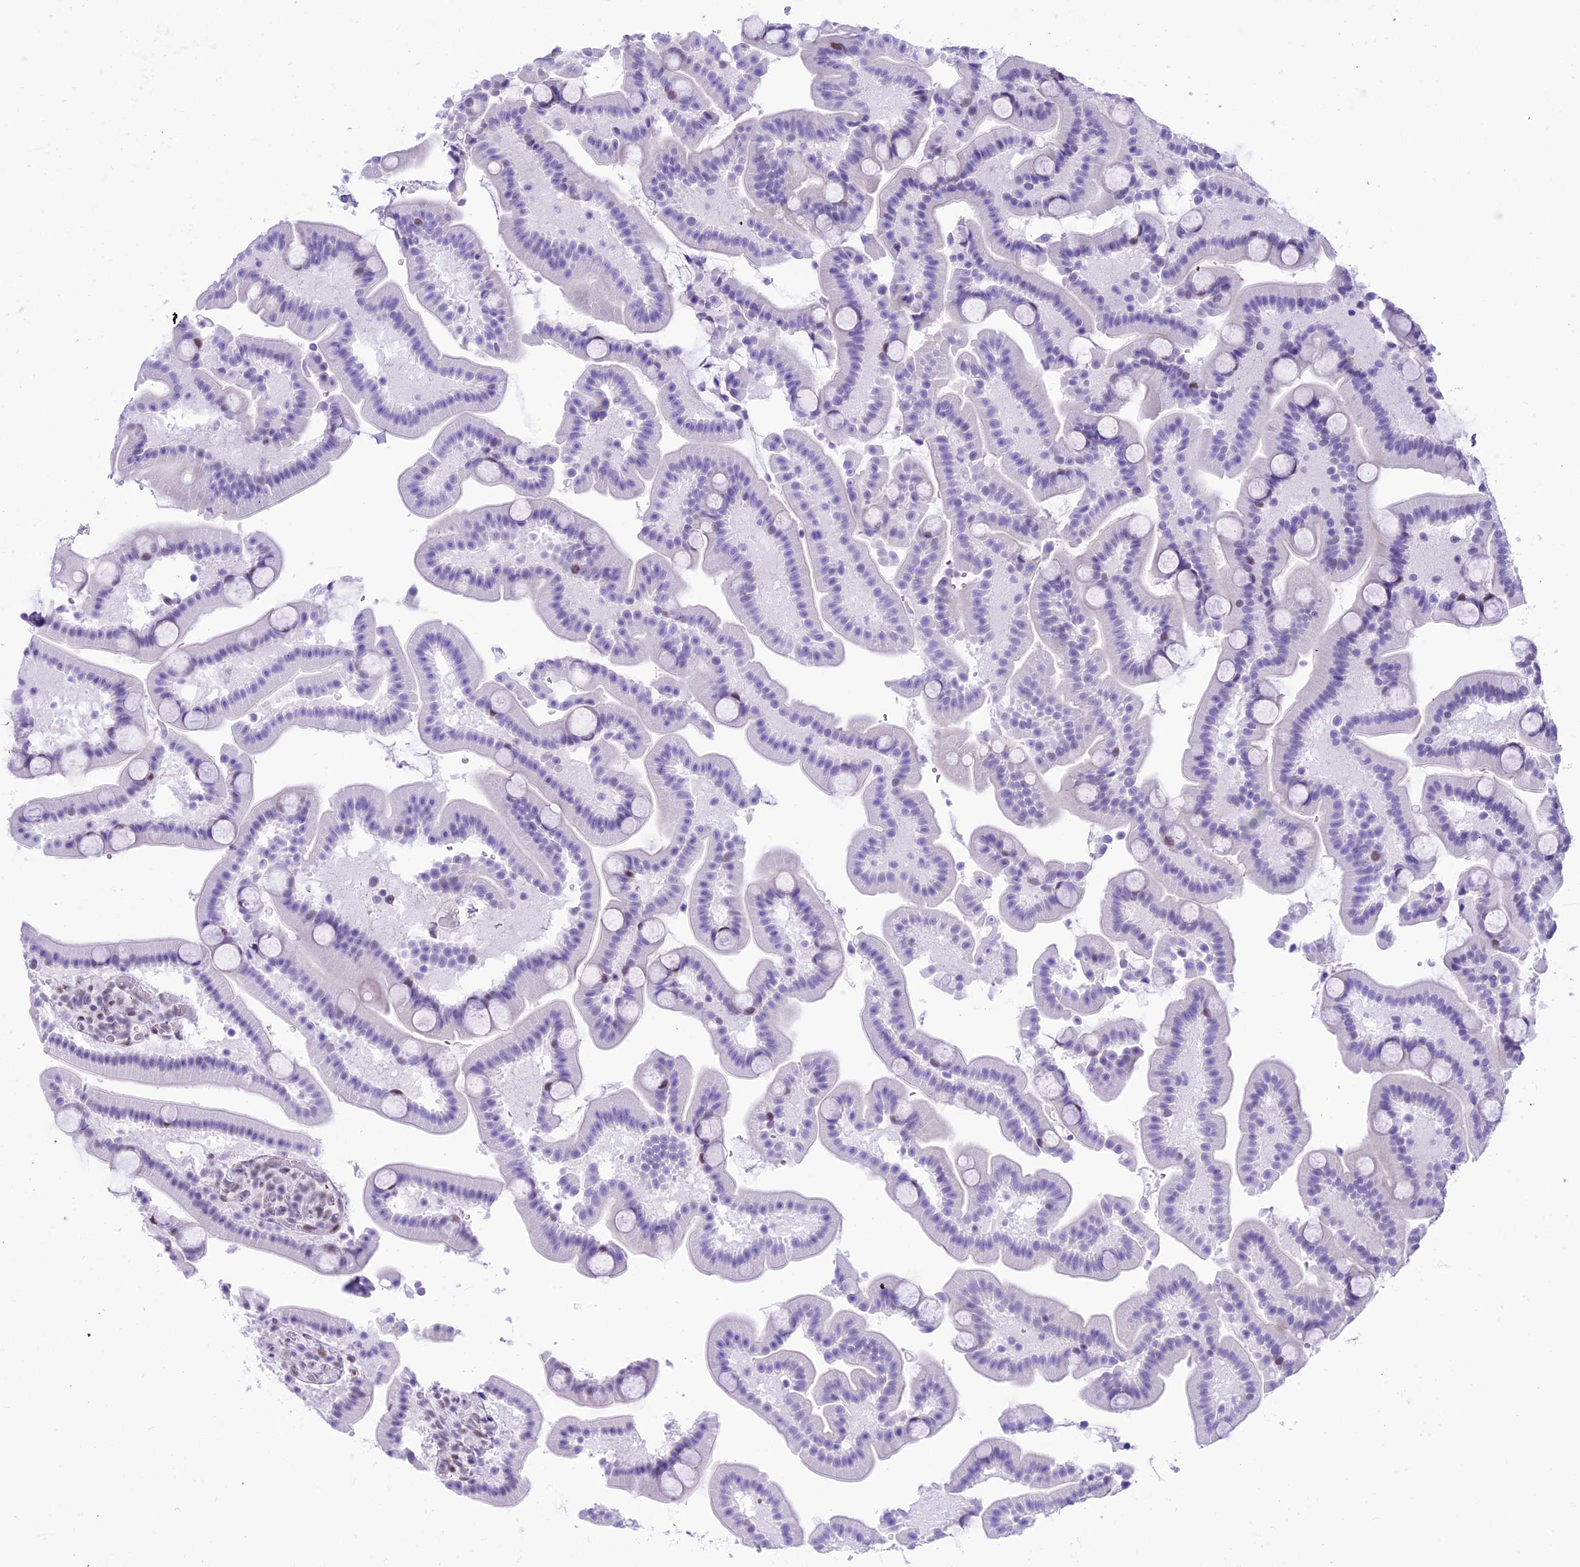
{"staining": {"intensity": "moderate", "quantity": "<25%", "location": "cytoplasmic/membranous"}, "tissue": "duodenum", "cell_type": "Glandular cells", "image_type": "normal", "snomed": [{"axis": "morphology", "description": "Normal tissue, NOS"}, {"axis": "topography", "description": "Duodenum"}], "caption": "Moderate cytoplasmic/membranous protein staining is appreciated in approximately <25% of glandular cells in duodenum. The protein of interest is stained brown, and the nuclei are stained in blue (DAB IHC with brightfield microscopy, high magnification).", "gene": "RPS6KB1", "patient": {"sex": "male", "age": 55}}